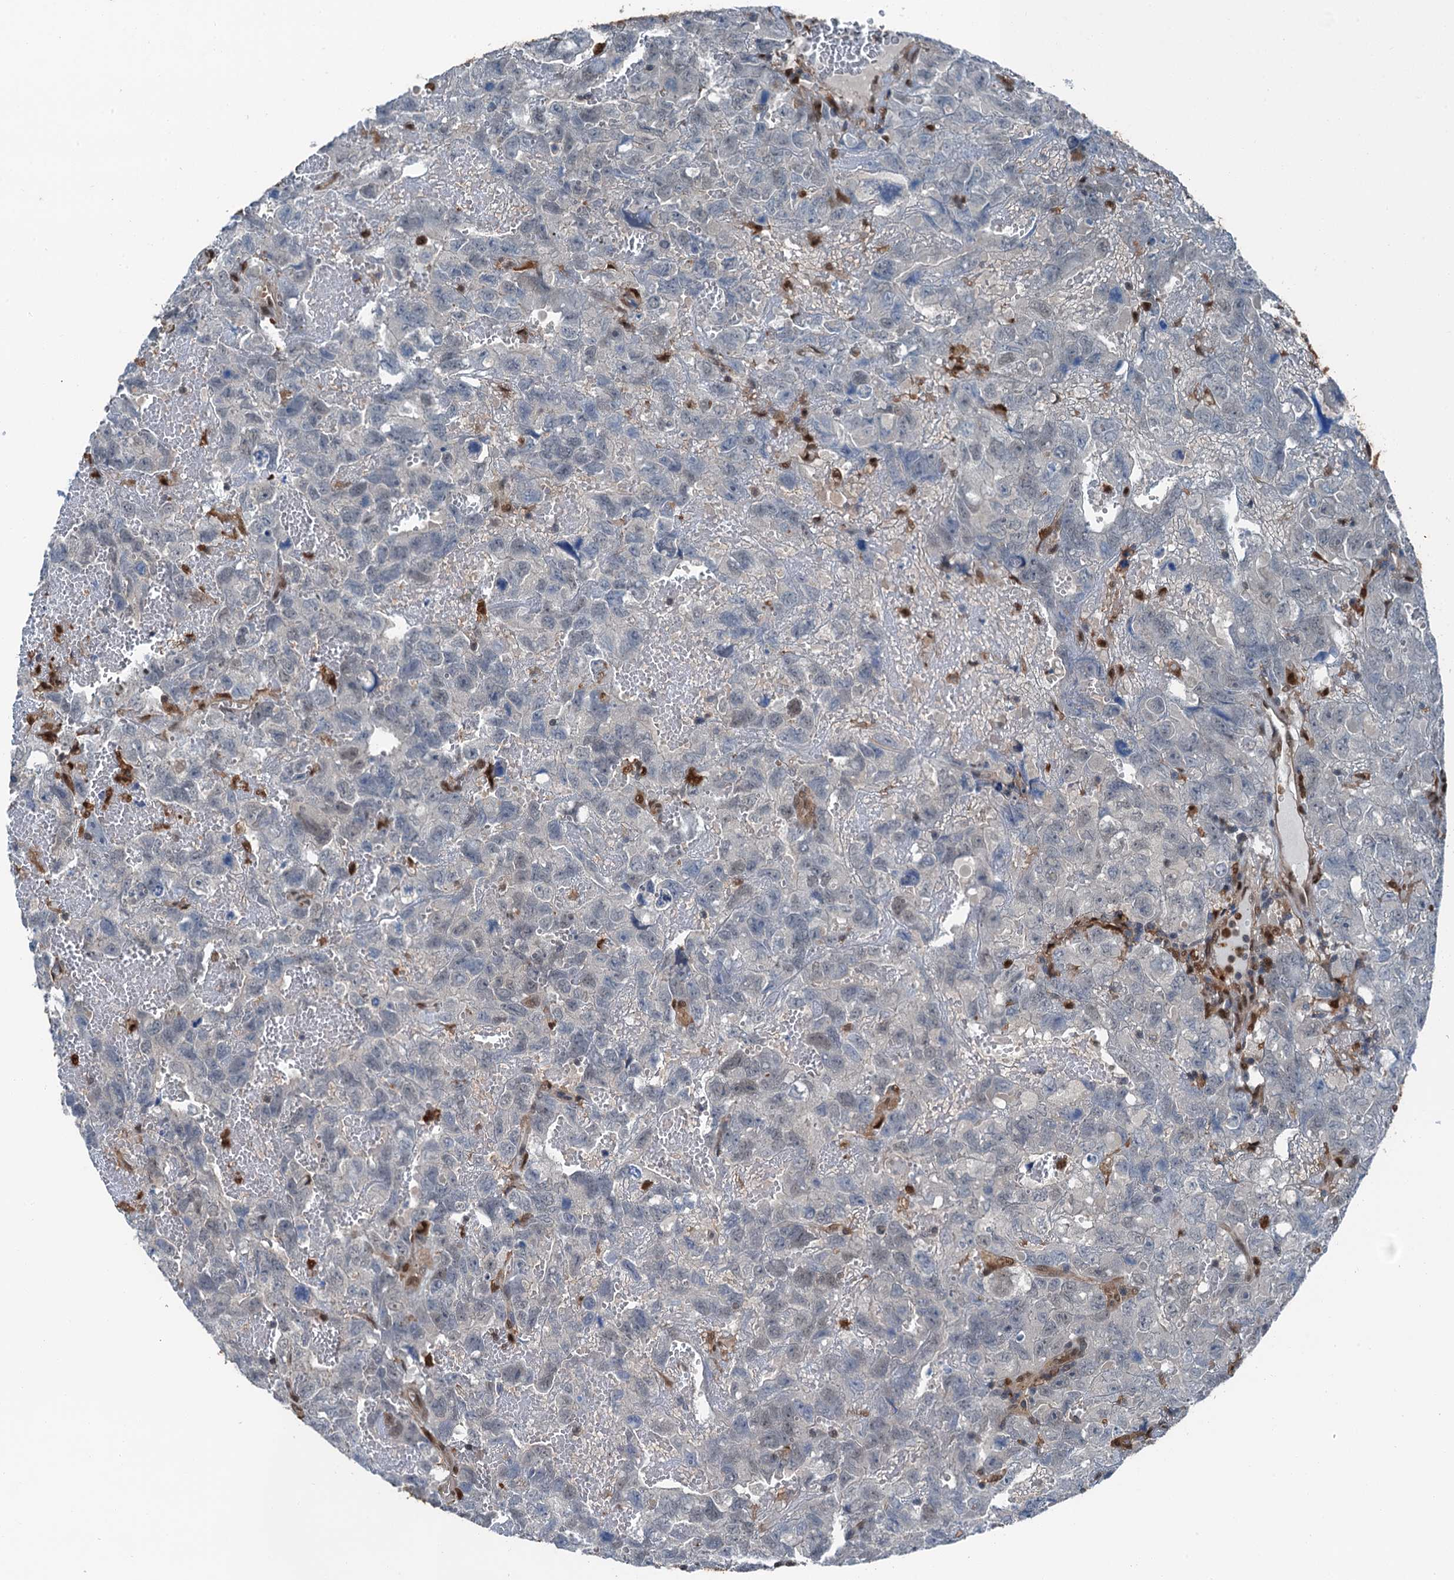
{"staining": {"intensity": "negative", "quantity": "none", "location": "none"}, "tissue": "testis cancer", "cell_type": "Tumor cells", "image_type": "cancer", "snomed": [{"axis": "morphology", "description": "Carcinoma, Embryonal, NOS"}, {"axis": "topography", "description": "Testis"}], "caption": "High magnification brightfield microscopy of testis cancer stained with DAB (brown) and counterstained with hematoxylin (blue): tumor cells show no significant positivity. (Brightfield microscopy of DAB immunohistochemistry at high magnification).", "gene": "RNH1", "patient": {"sex": "male", "age": 45}}